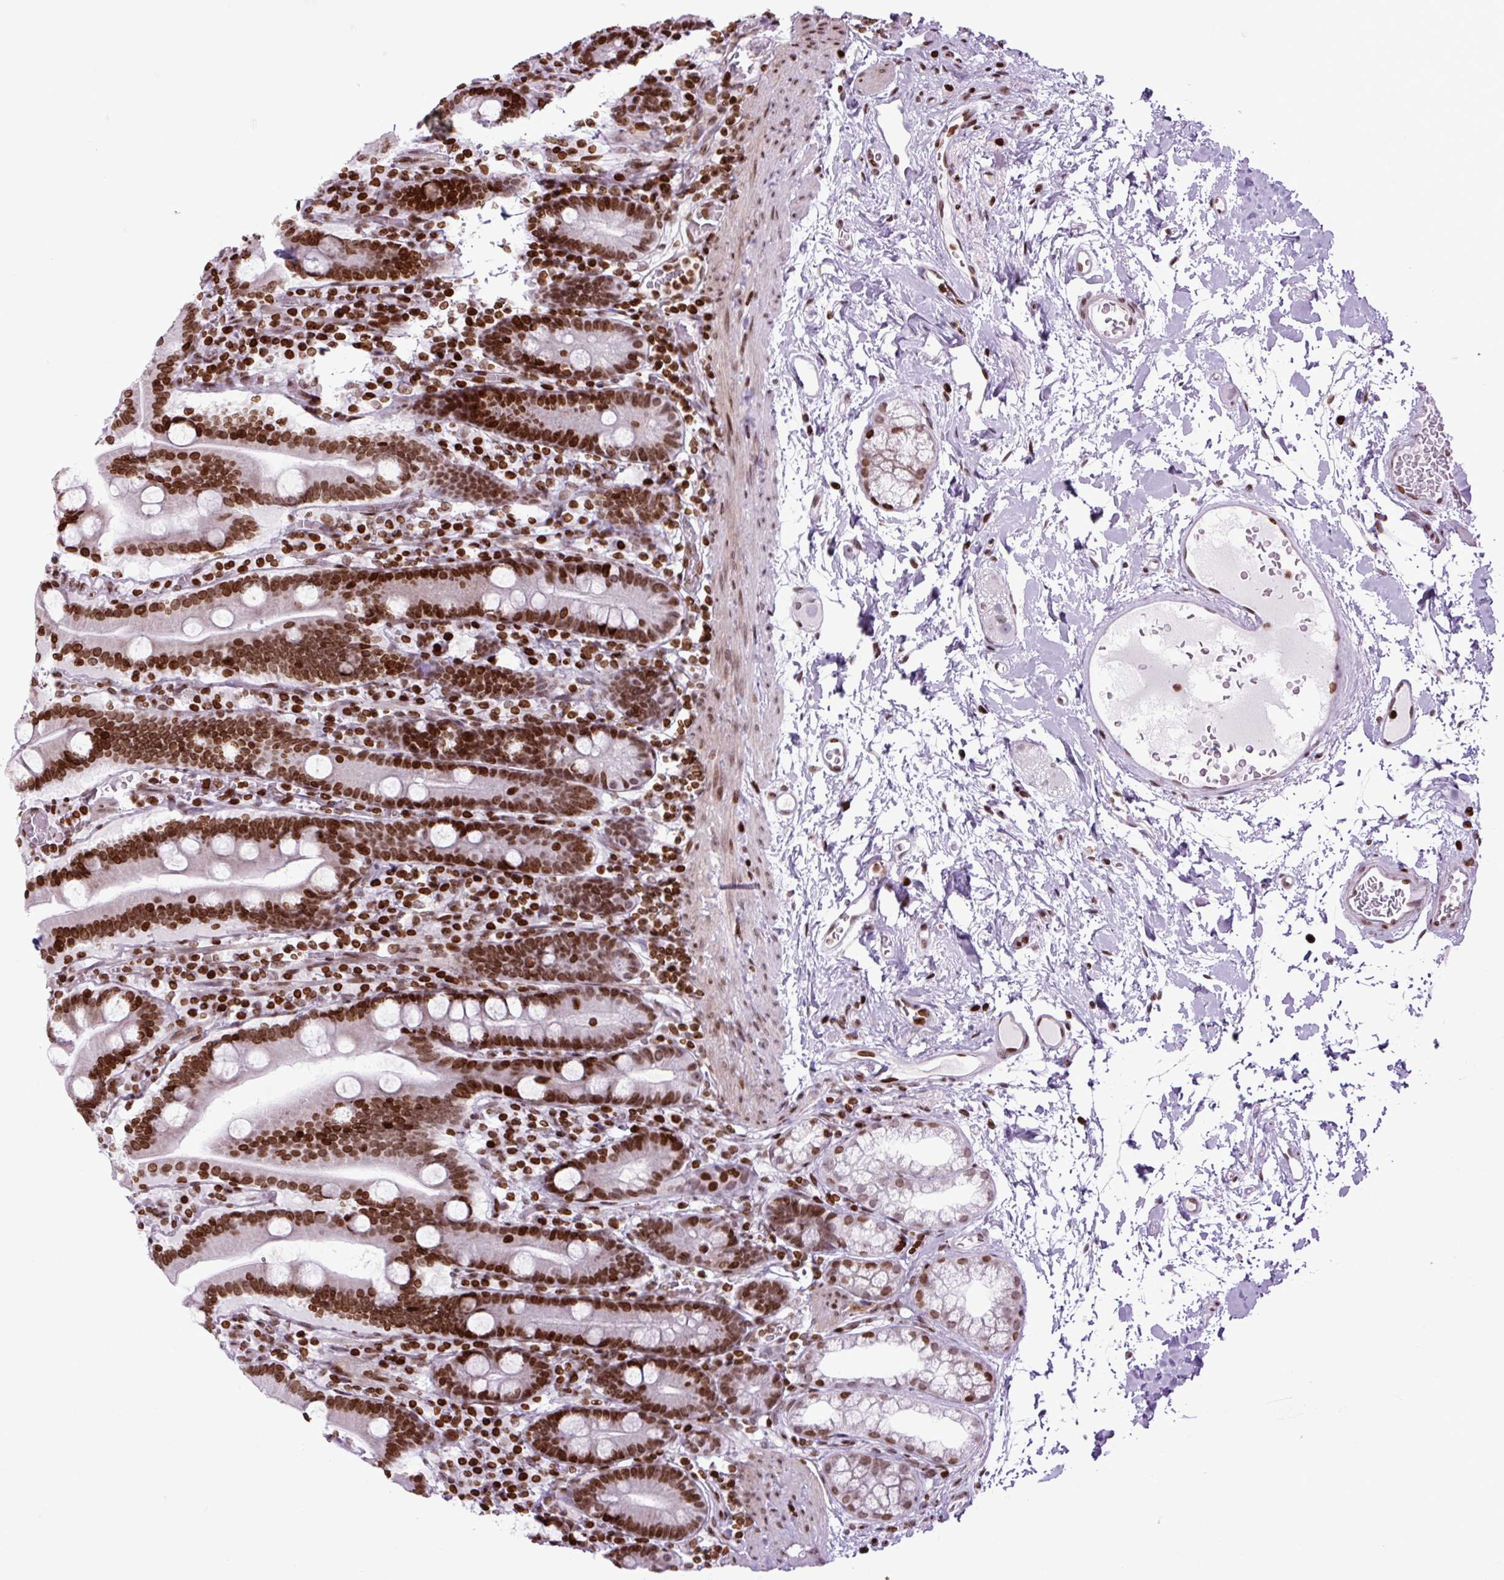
{"staining": {"intensity": "strong", "quantity": ">75%", "location": "nuclear"}, "tissue": "duodenum", "cell_type": "Glandular cells", "image_type": "normal", "snomed": [{"axis": "morphology", "description": "Normal tissue, NOS"}, {"axis": "topography", "description": "Duodenum"}], "caption": "Duodenum stained with a protein marker demonstrates strong staining in glandular cells.", "gene": "H1", "patient": {"sex": "male", "age": 55}}